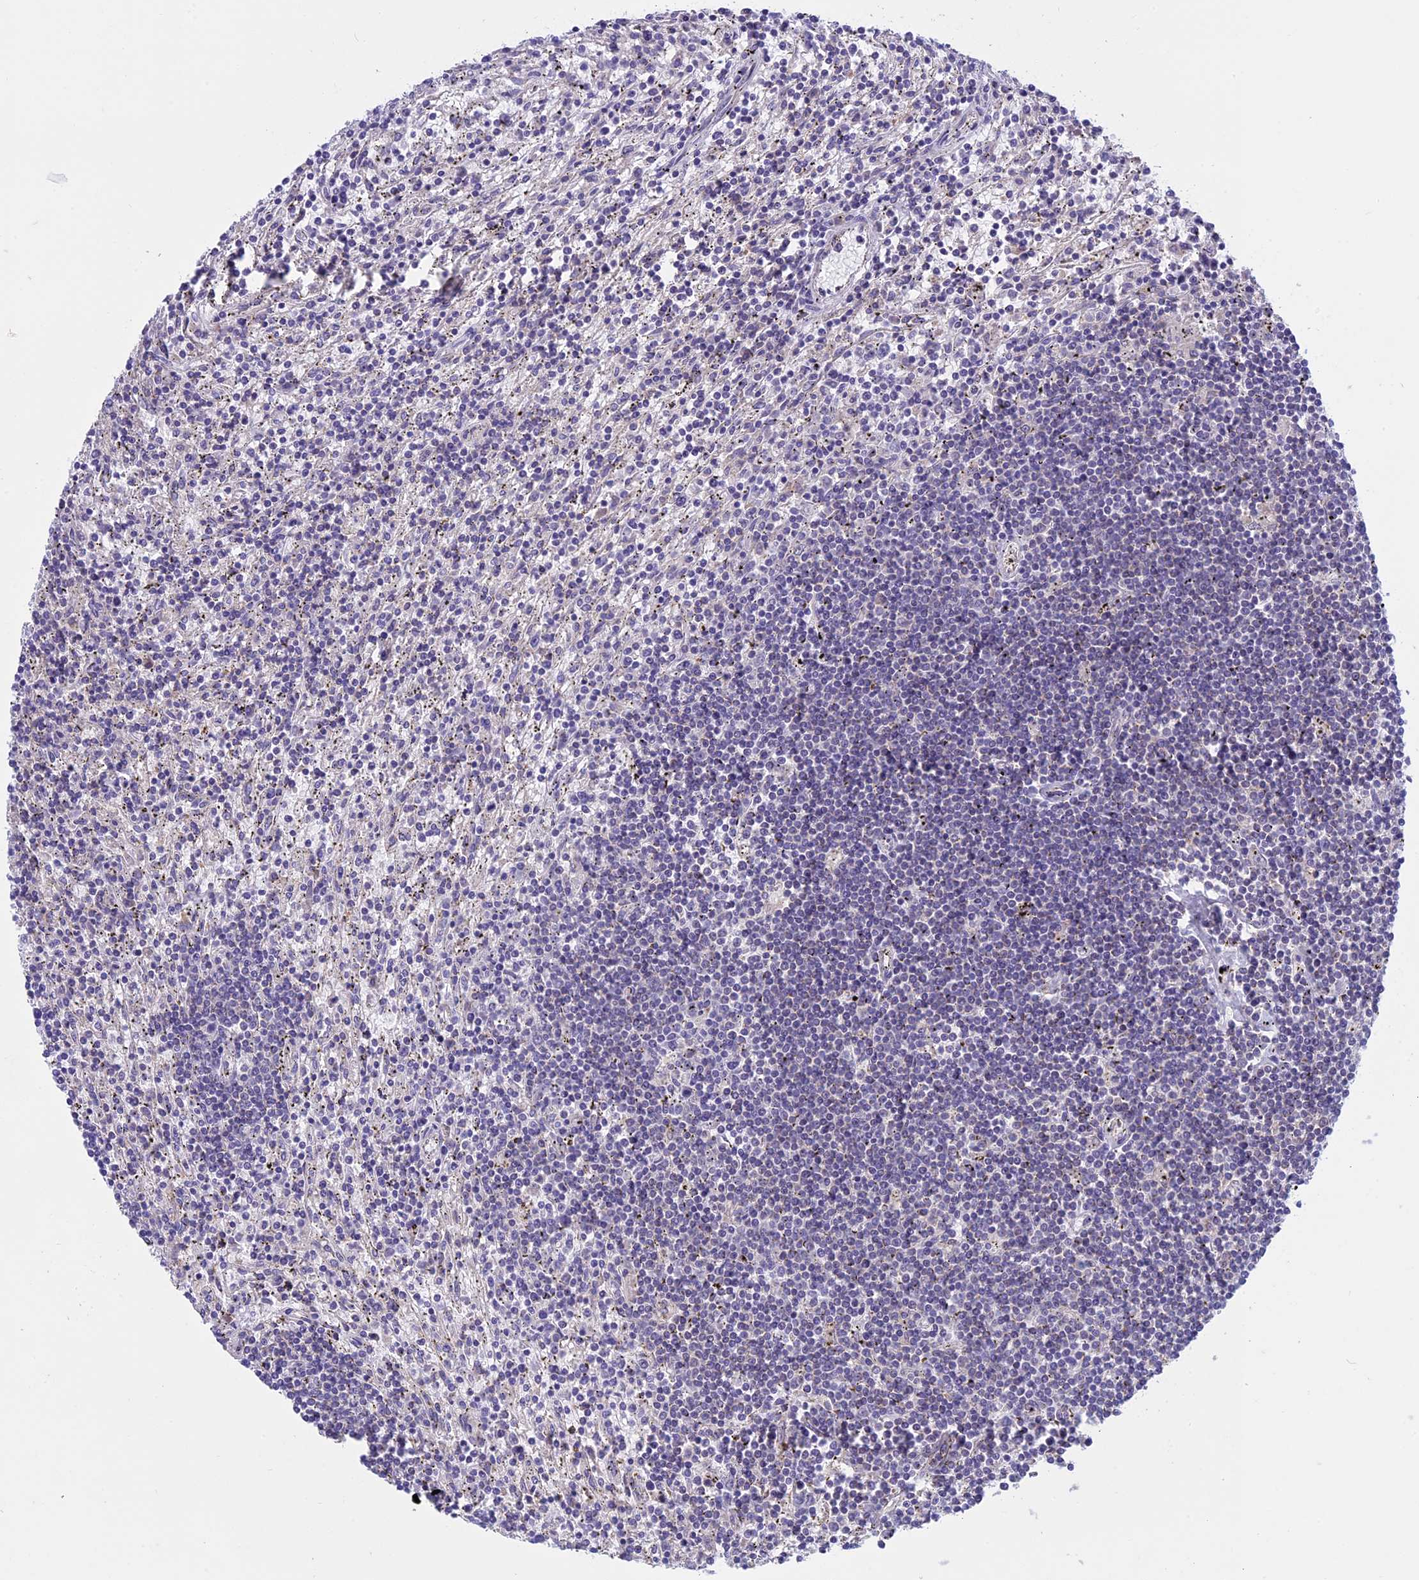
{"staining": {"intensity": "negative", "quantity": "none", "location": "none"}, "tissue": "lymphoma", "cell_type": "Tumor cells", "image_type": "cancer", "snomed": [{"axis": "morphology", "description": "Malignant lymphoma, non-Hodgkin's type, Low grade"}, {"axis": "topography", "description": "Spleen"}], "caption": "Tumor cells are negative for brown protein staining in lymphoma.", "gene": "DCTN5", "patient": {"sex": "male", "age": 76}}